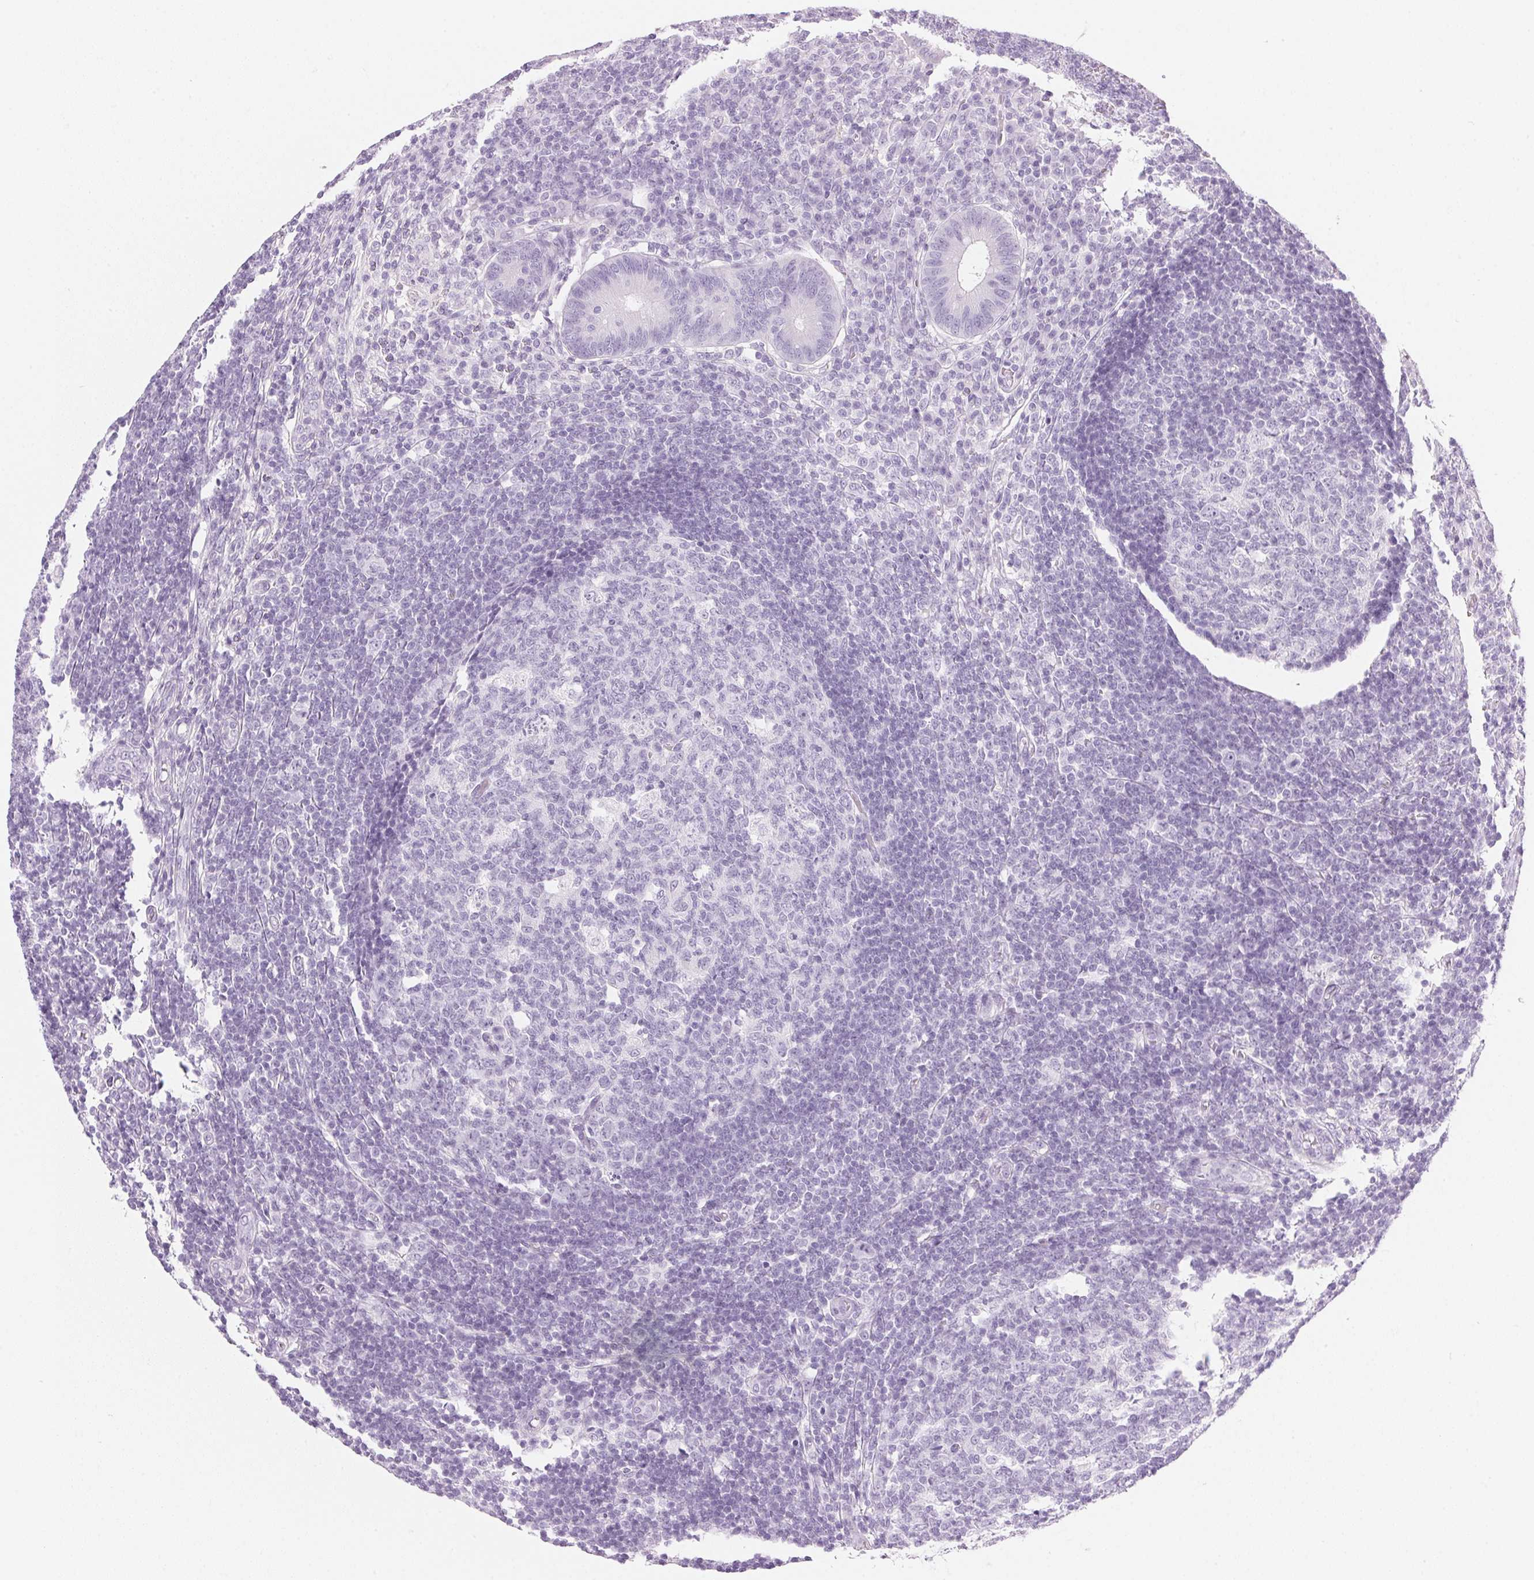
{"staining": {"intensity": "negative", "quantity": "none", "location": "none"}, "tissue": "appendix", "cell_type": "Glandular cells", "image_type": "normal", "snomed": [{"axis": "morphology", "description": "Normal tissue, NOS"}, {"axis": "topography", "description": "Appendix"}], "caption": "High power microscopy photomicrograph of an IHC histopathology image of benign appendix, revealing no significant positivity in glandular cells.", "gene": "IGFBP1", "patient": {"sex": "male", "age": 18}}